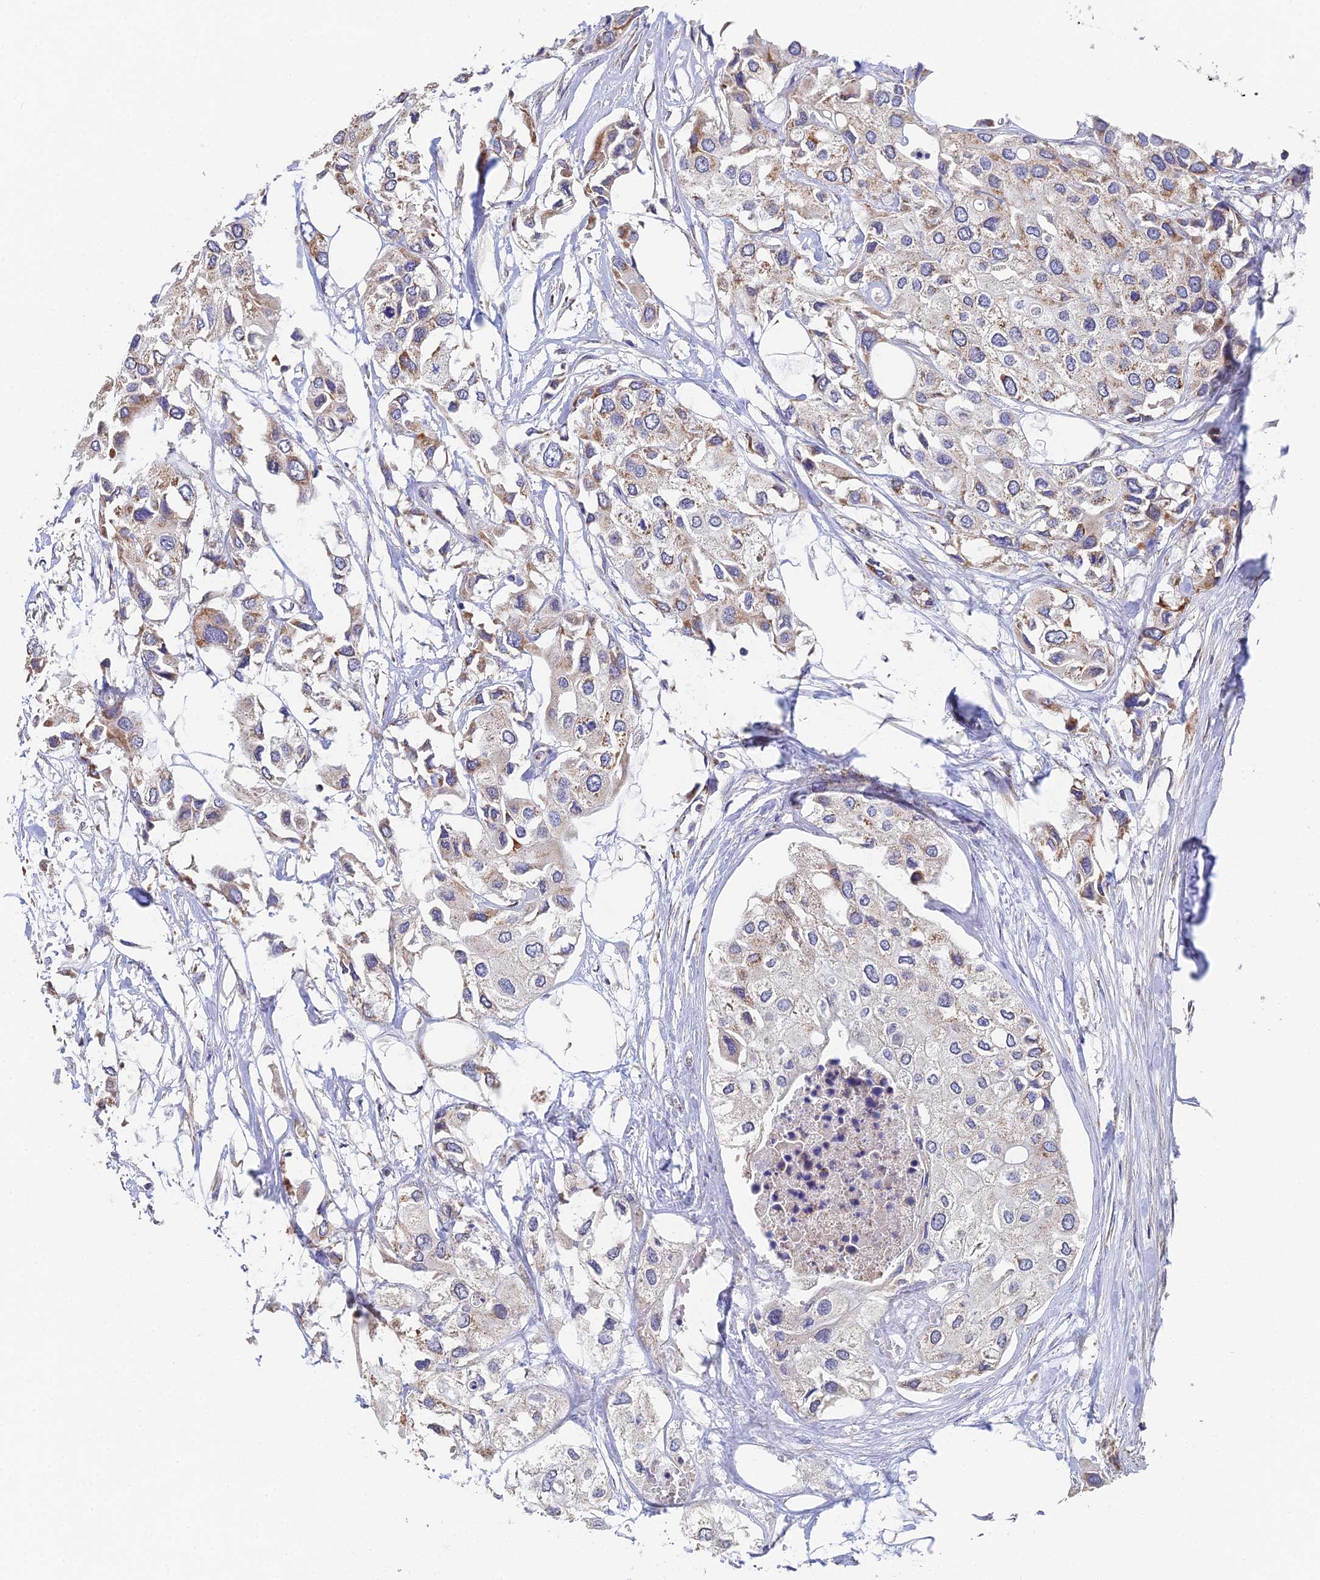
{"staining": {"intensity": "weak", "quantity": "<25%", "location": "cytoplasmic/membranous"}, "tissue": "urothelial cancer", "cell_type": "Tumor cells", "image_type": "cancer", "snomed": [{"axis": "morphology", "description": "Urothelial carcinoma, High grade"}, {"axis": "topography", "description": "Urinary bladder"}], "caption": "Tumor cells are negative for brown protein staining in urothelial cancer.", "gene": "ECSIT", "patient": {"sex": "male", "age": 64}}